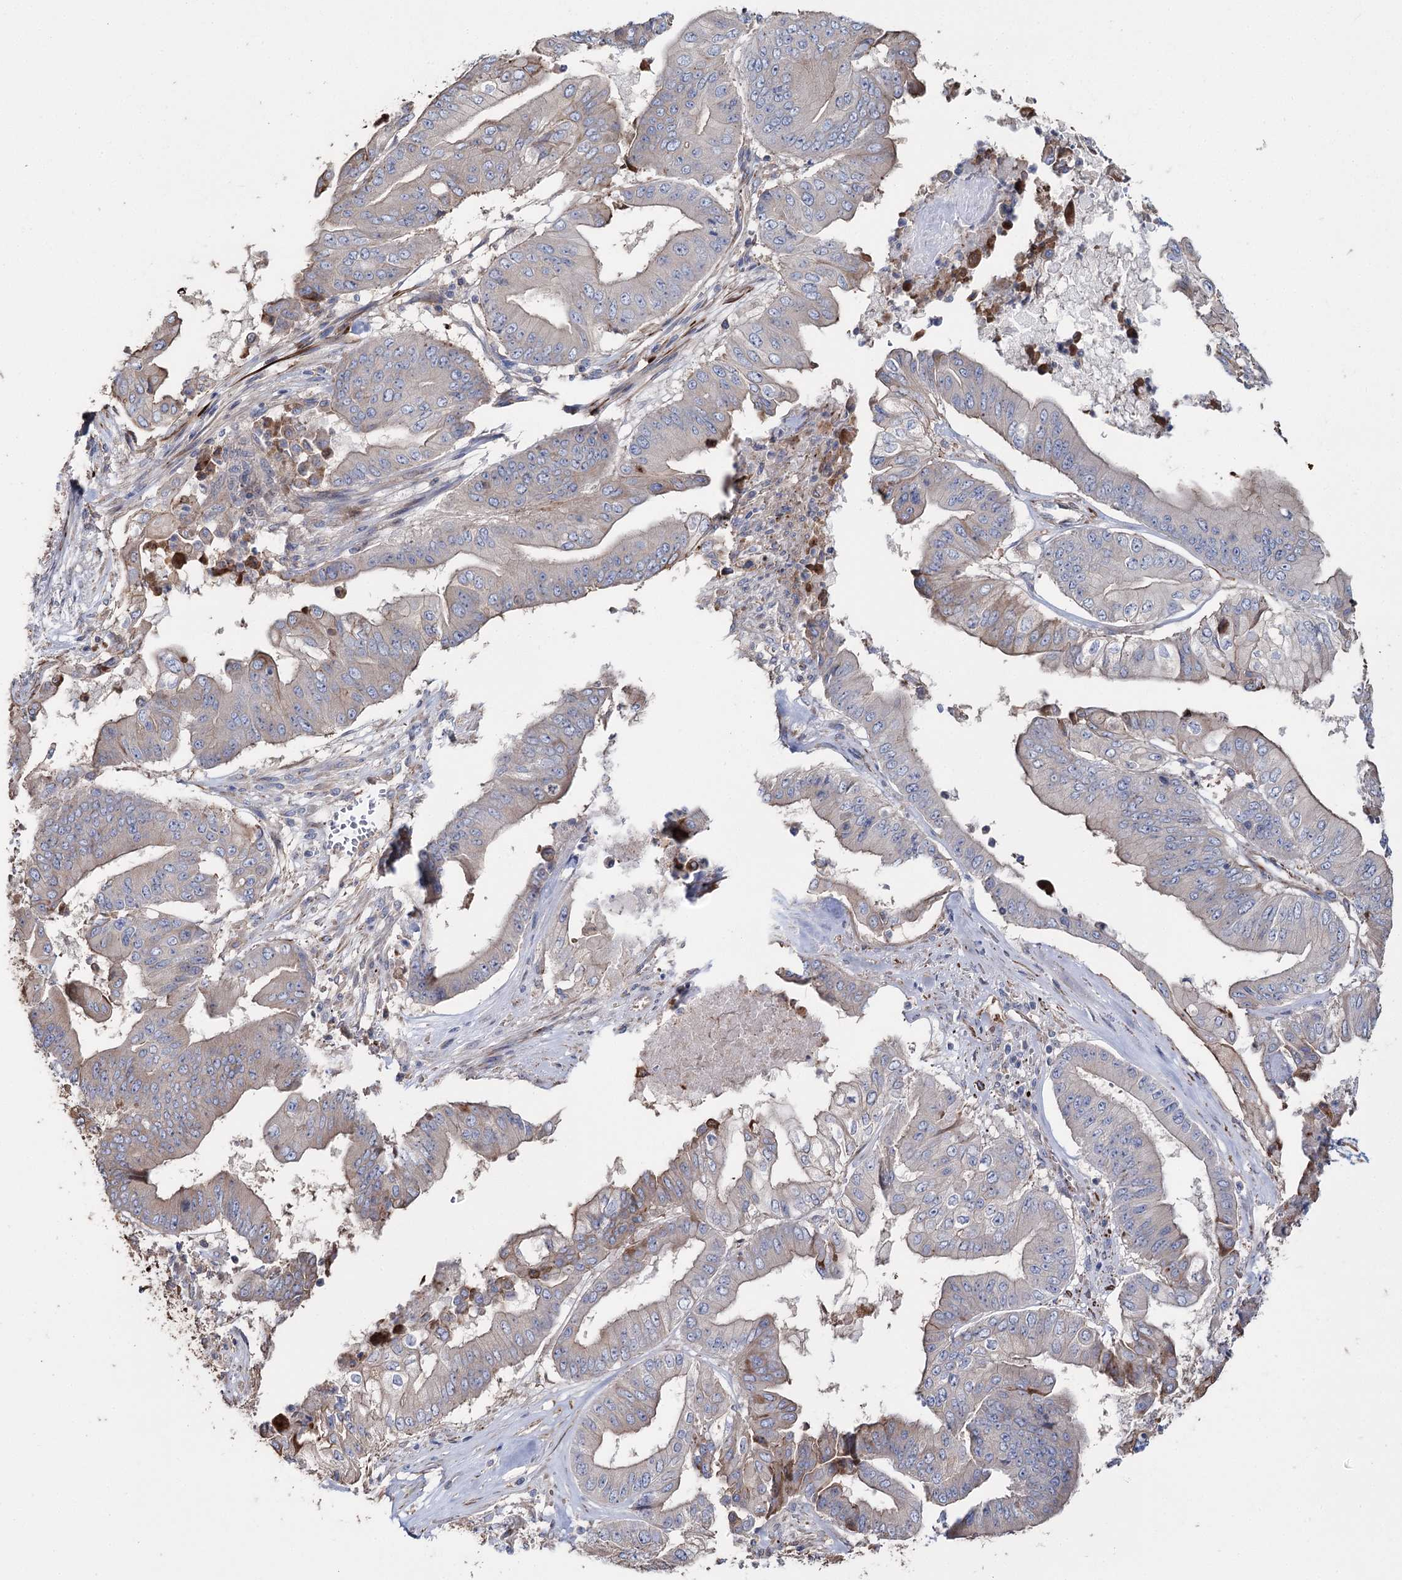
{"staining": {"intensity": "moderate", "quantity": "<25%", "location": "cytoplasmic/membranous"}, "tissue": "pancreatic cancer", "cell_type": "Tumor cells", "image_type": "cancer", "snomed": [{"axis": "morphology", "description": "Adenocarcinoma, NOS"}, {"axis": "topography", "description": "Pancreas"}], "caption": "Immunohistochemical staining of human pancreatic cancer (adenocarcinoma) displays low levels of moderate cytoplasmic/membranous expression in about <25% of tumor cells.", "gene": "SUMF1", "patient": {"sex": "female", "age": 77}}